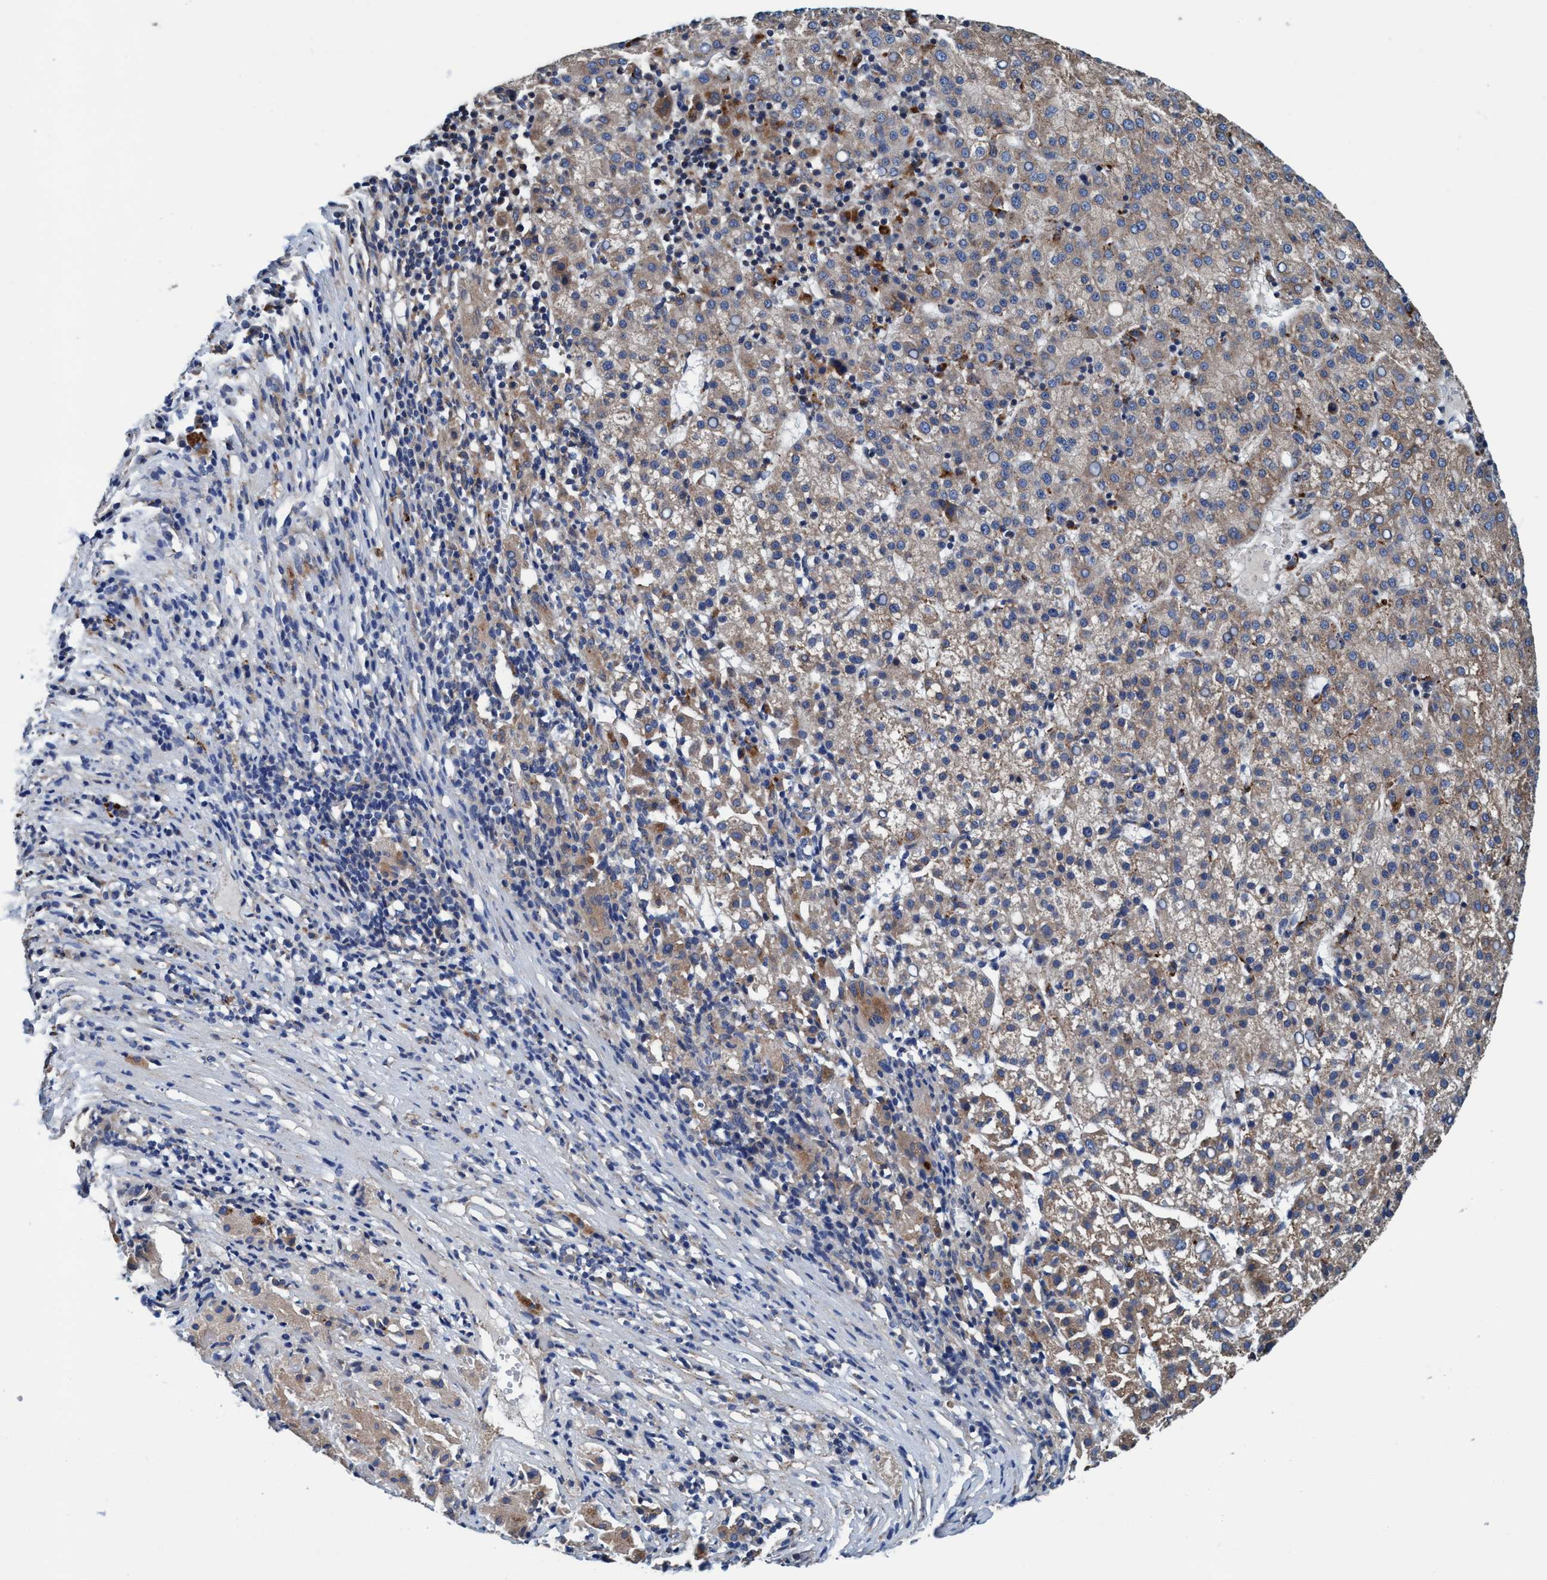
{"staining": {"intensity": "weak", "quantity": ">75%", "location": "cytoplasmic/membranous"}, "tissue": "liver cancer", "cell_type": "Tumor cells", "image_type": "cancer", "snomed": [{"axis": "morphology", "description": "Carcinoma, Hepatocellular, NOS"}, {"axis": "topography", "description": "Liver"}], "caption": "The immunohistochemical stain highlights weak cytoplasmic/membranous positivity in tumor cells of liver hepatocellular carcinoma tissue.", "gene": "ENDOG", "patient": {"sex": "female", "age": 58}}